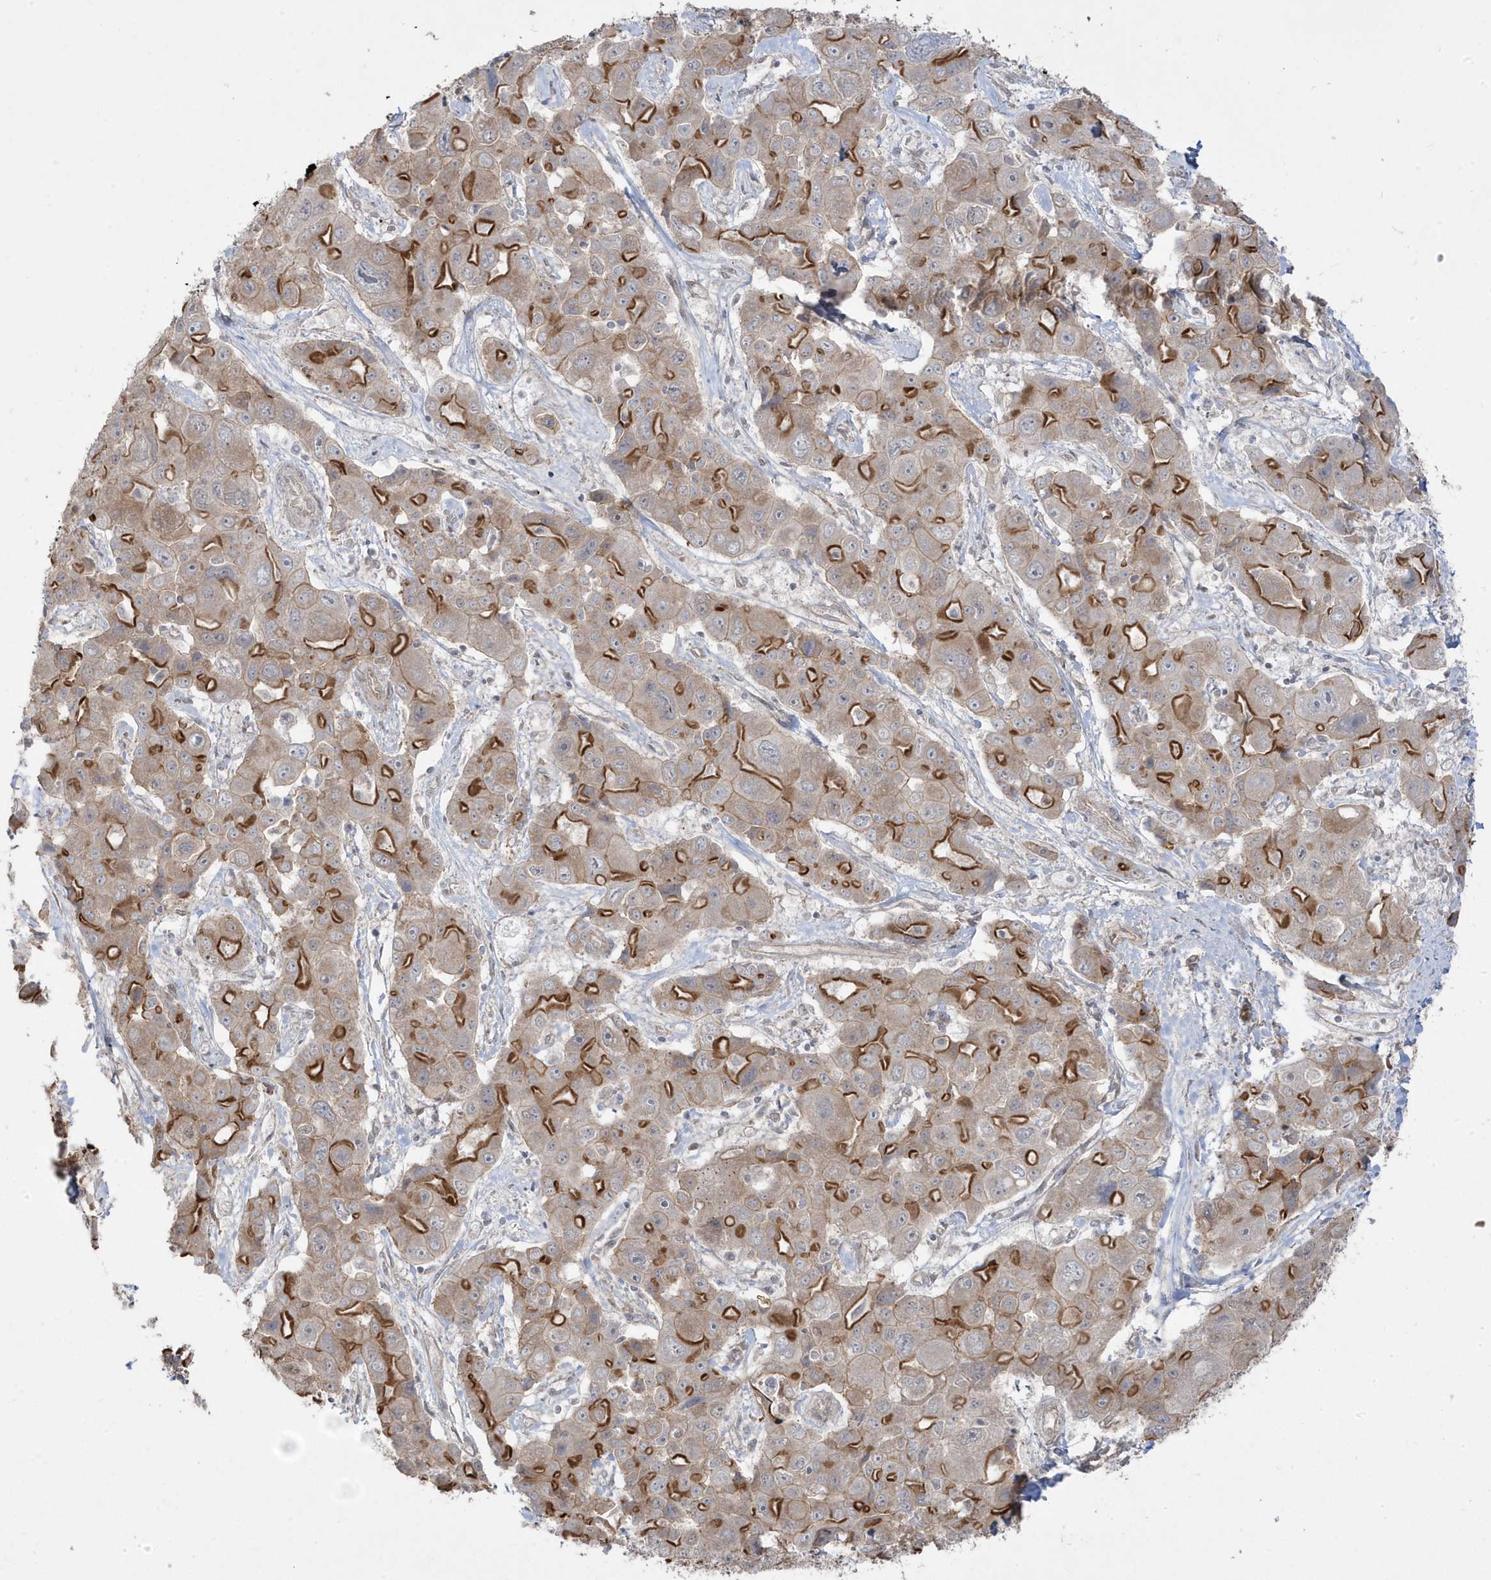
{"staining": {"intensity": "strong", "quantity": "25%-75%", "location": "cytoplasmic/membranous"}, "tissue": "liver cancer", "cell_type": "Tumor cells", "image_type": "cancer", "snomed": [{"axis": "morphology", "description": "Cholangiocarcinoma"}, {"axis": "topography", "description": "Liver"}], "caption": "IHC staining of liver cholangiocarcinoma, which shows high levels of strong cytoplasmic/membranous staining in about 25%-75% of tumor cells indicating strong cytoplasmic/membranous protein positivity. The staining was performed using DAB (brown) for protein detection and nuclei were counterstained in hematoxylin (blue).", "gene": "DNAJC12", "patient": {"sex": "male", "age": 67}}